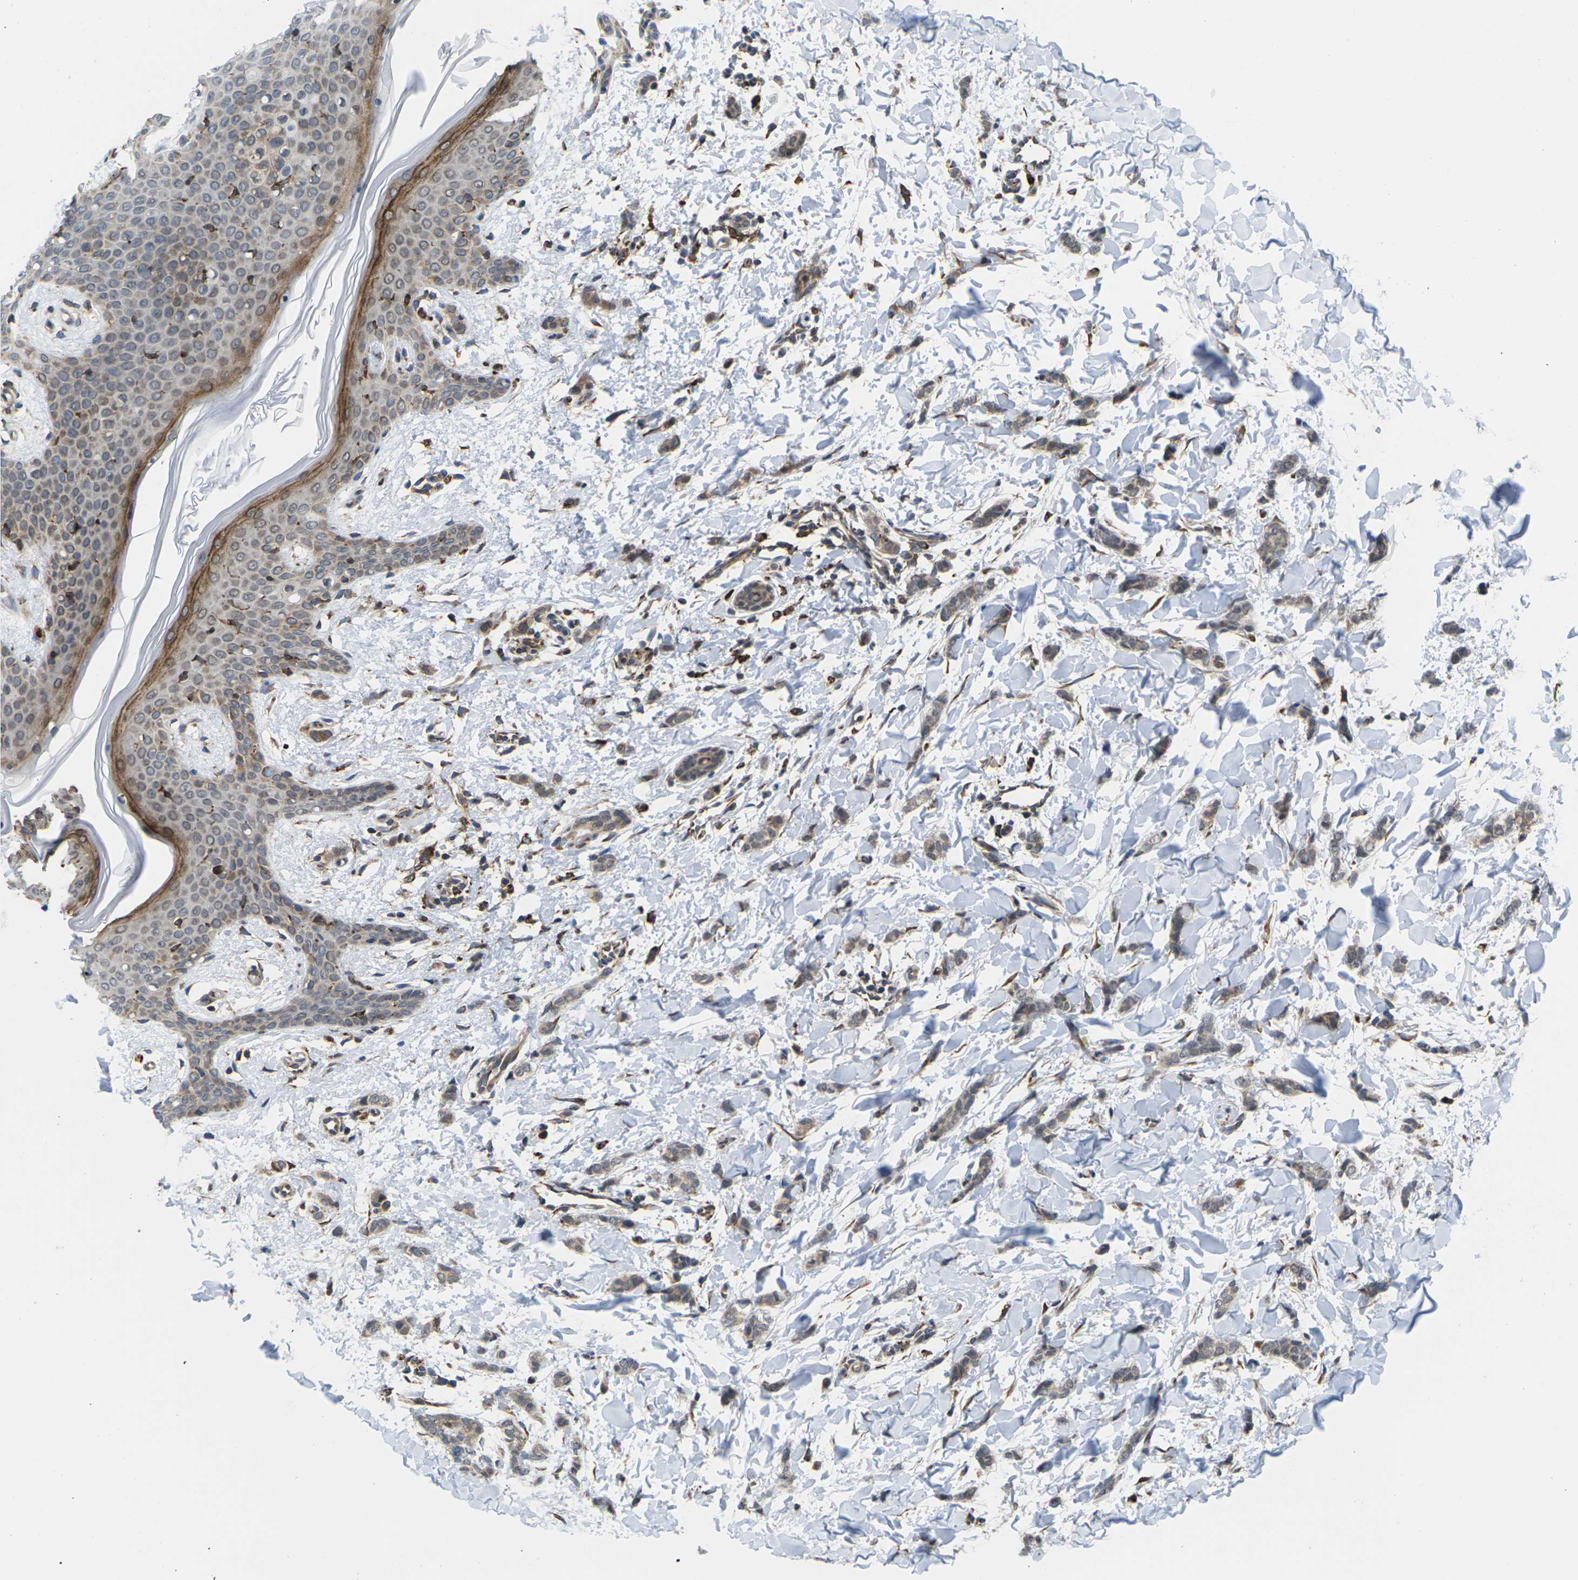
{"staining": {"intensity": "moderate", "quantity": ">75%", "location": "cytoplasmic/membranous"}, "tissue": "breast cancer", "cell_type": "Tumor cells", "image_type": "cancer", "snomed": [{"axis": "morphology", "description": "Lobular carcinoma"}, {"axis": "topography", "description": "Skin"}, {"axis": "topography", "description": "Breast"}], "caption": "Breast lobular carcinoma stained for a protein (brown) shows moderate cytoplasmic/membranous positive positivity in approximately >75% of tumor cells.", "gene": "PDZK1IP1", "patient": {"sex": "female", "age": 46}}